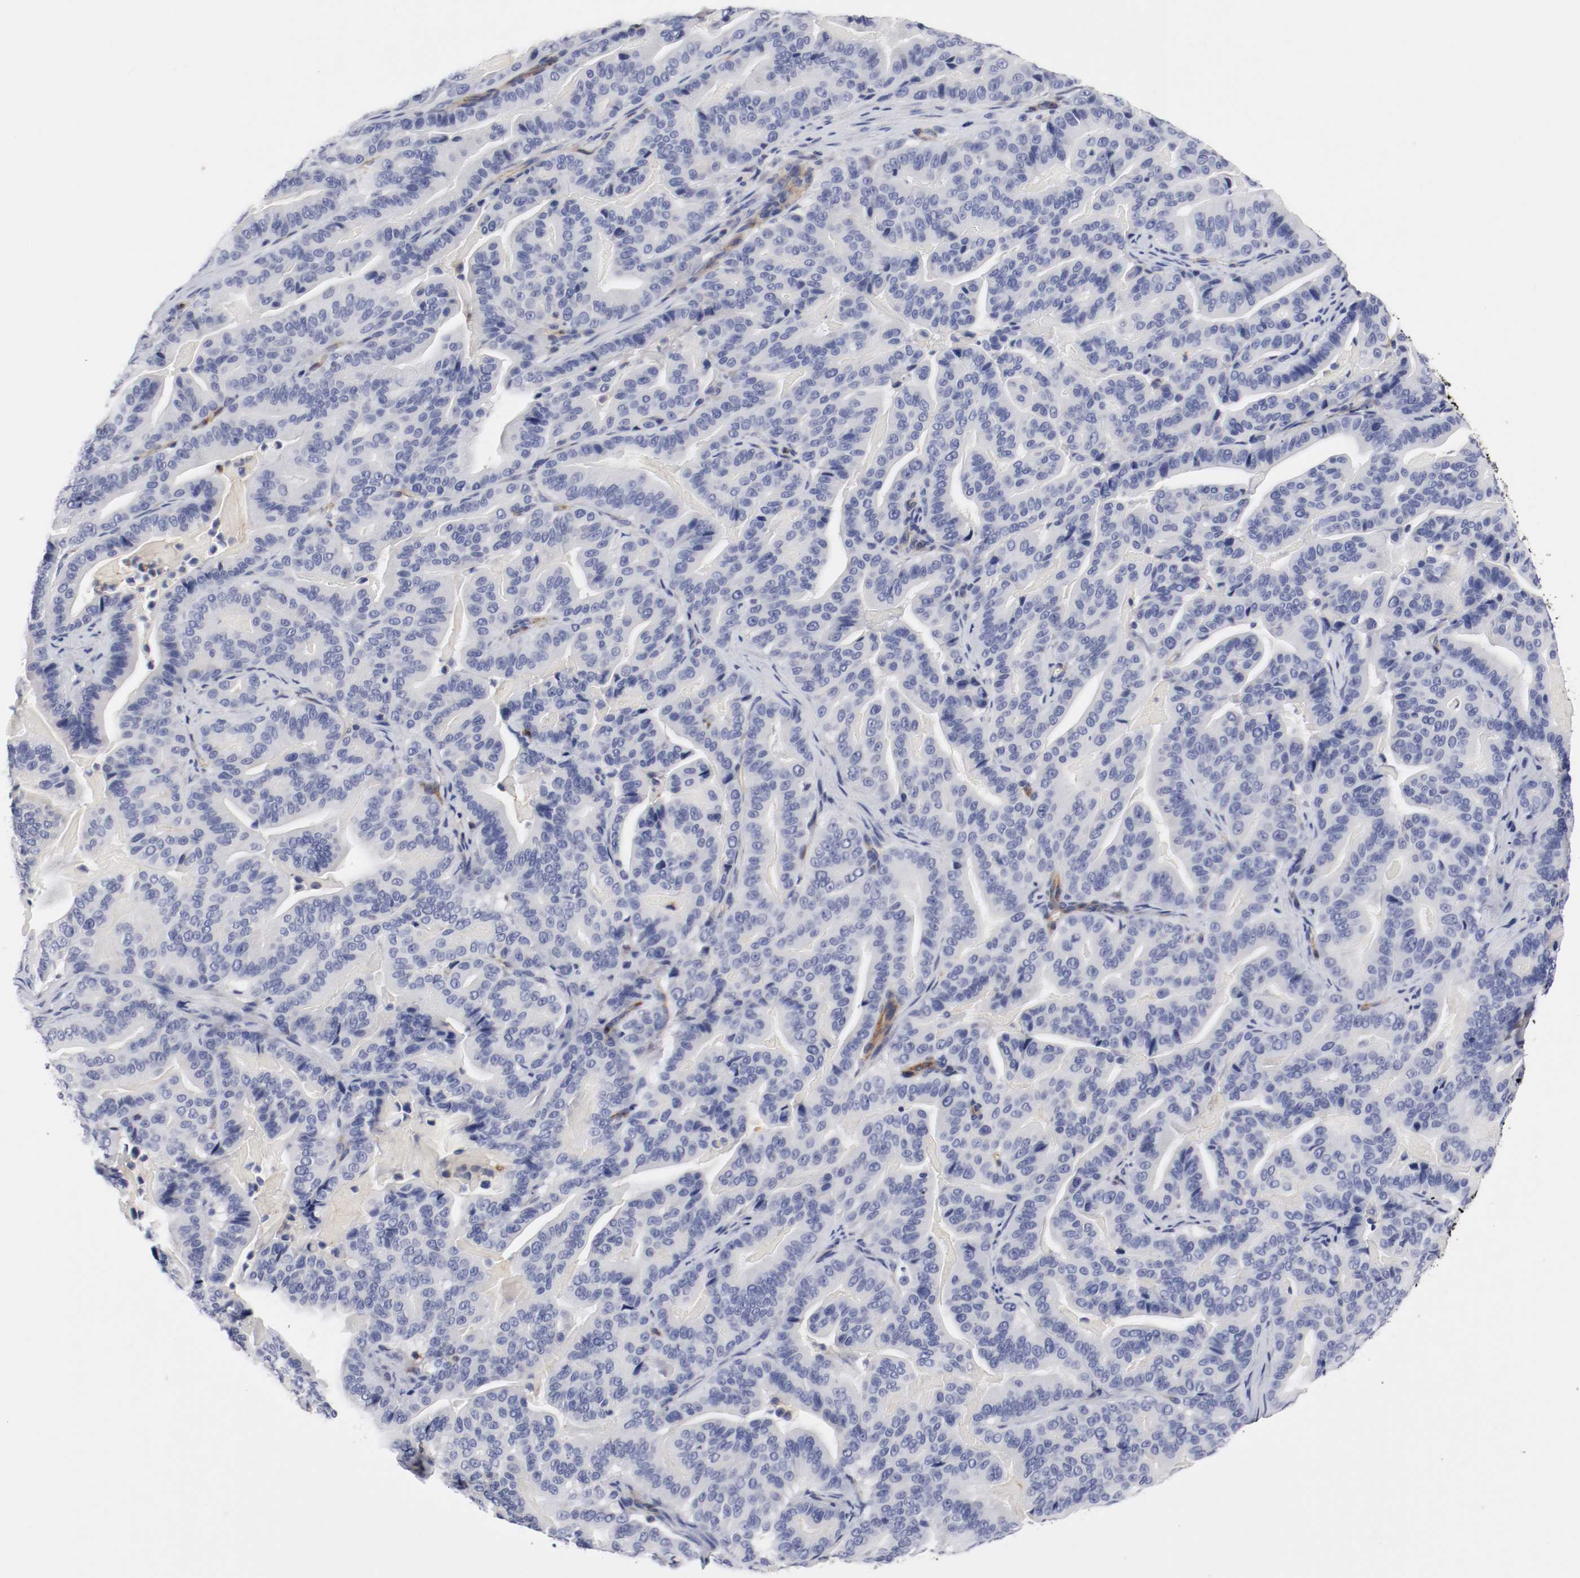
{"staining": {"intensity": "negative", "quantity": "none", "location": "none"}, "tissue": "pancreatic cancer", "cell_type": "Tumor cells", "image_type": "cancer", "snomed": [{"axis": "morphology", "description": "Adenocarcinoma, NOS"}, {"axis": "topography", "description": "Pancreas"}], "caption": "Tumor cells are negative for protein expression in human pancreatic adenocarcinoma.", "gene": "IFITM1", "patient": {"sex": "male", "age": 63}}